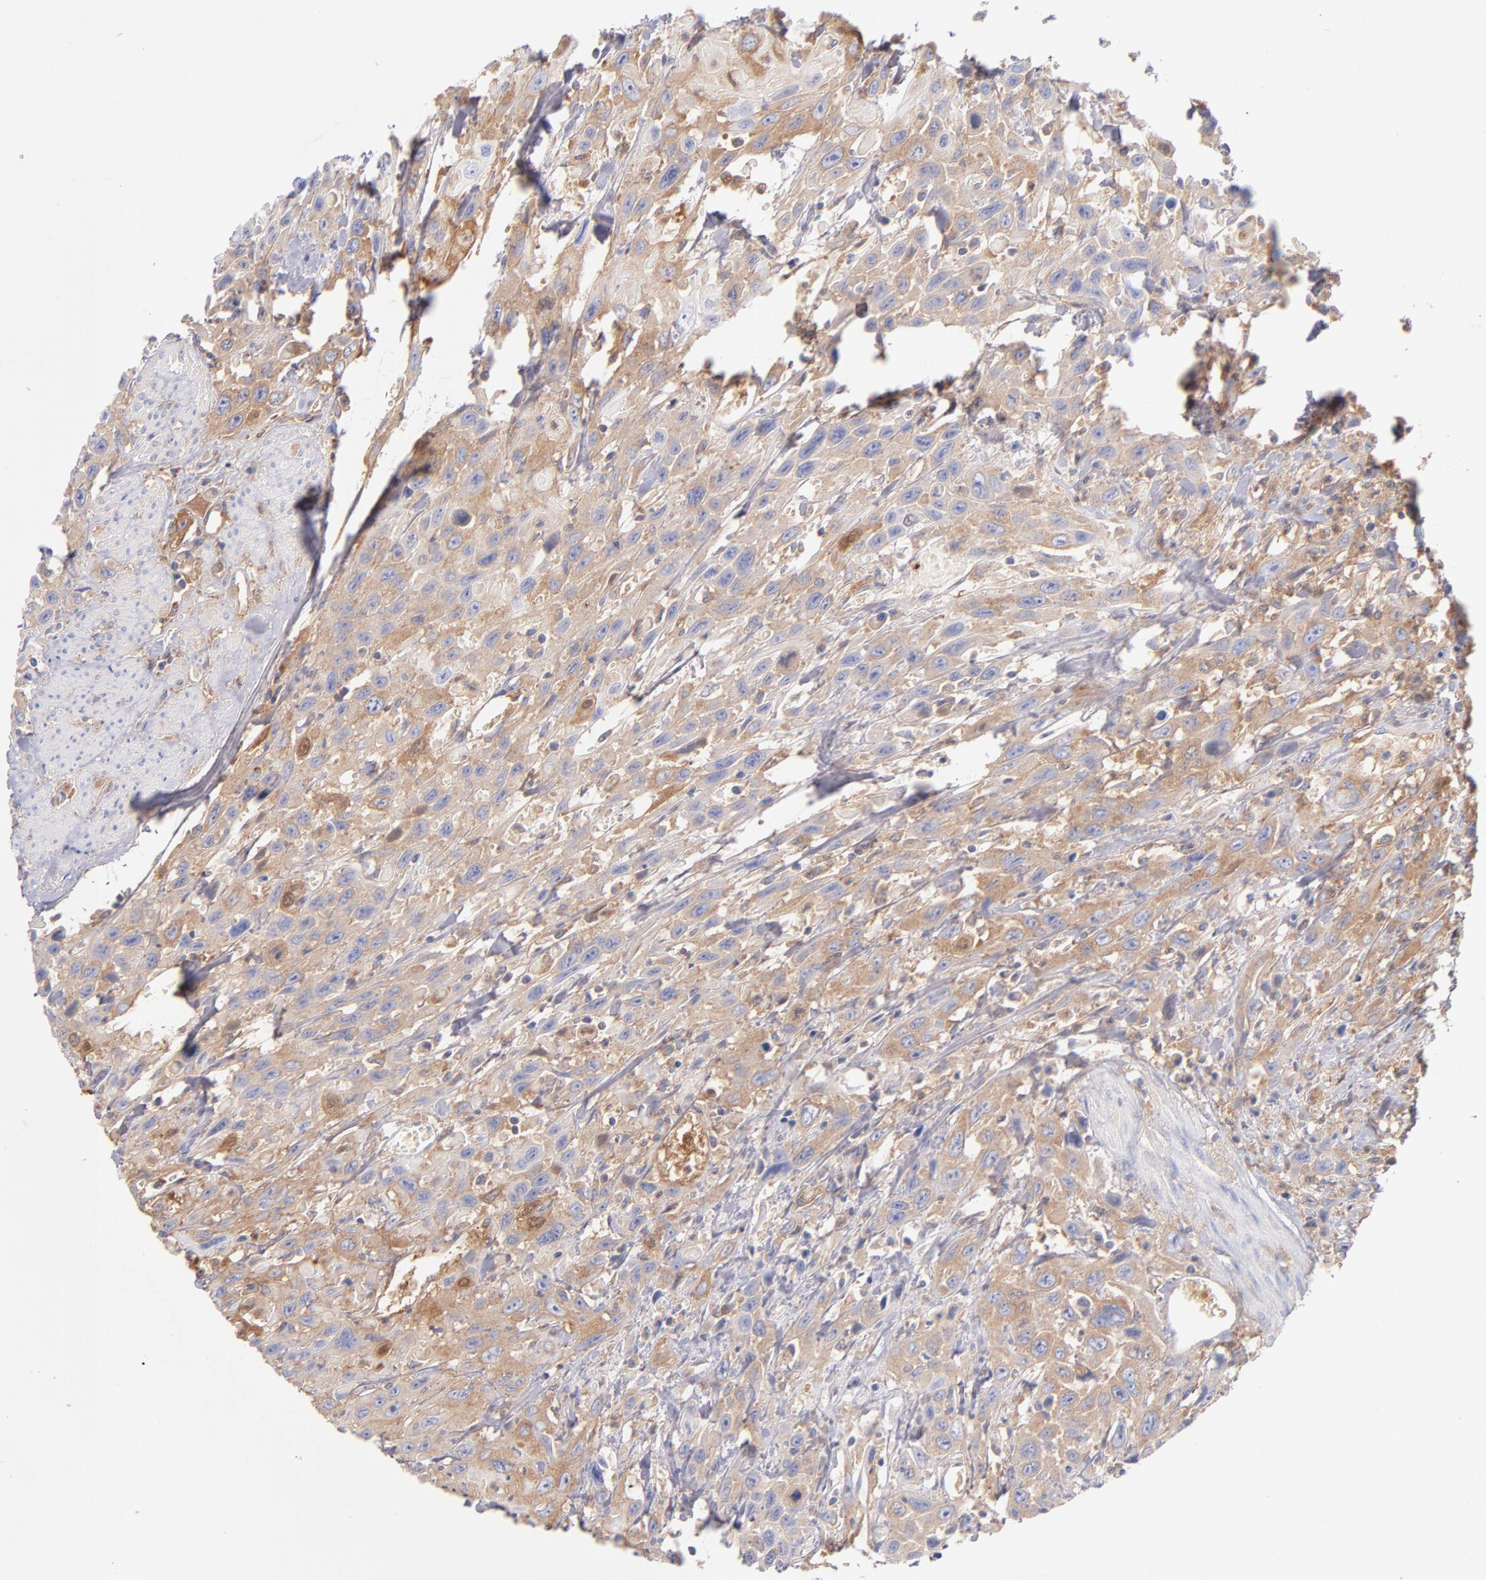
{"staining": {"intensity": "moderate", "quantity": "25%-75%", "location": "cytoplasmic/membranous"}, "tissue": "urothelial cancer", "cell_type": "Tumor cells", "image_type": "cancer", "snomed": [{"axis": "morphology", "description": "Urothelial carcinoma, High grade"}, {"axis": "topography", "description": "Urinary bladder"}], "caption": "Urothelial carcinoma (high-grade) tissue exhibits moderate cytoplasmic/membranous expression in about 25%-75% of tumor cells", "gene": "HP", "patient": {"sex": "female", "age": 84}}